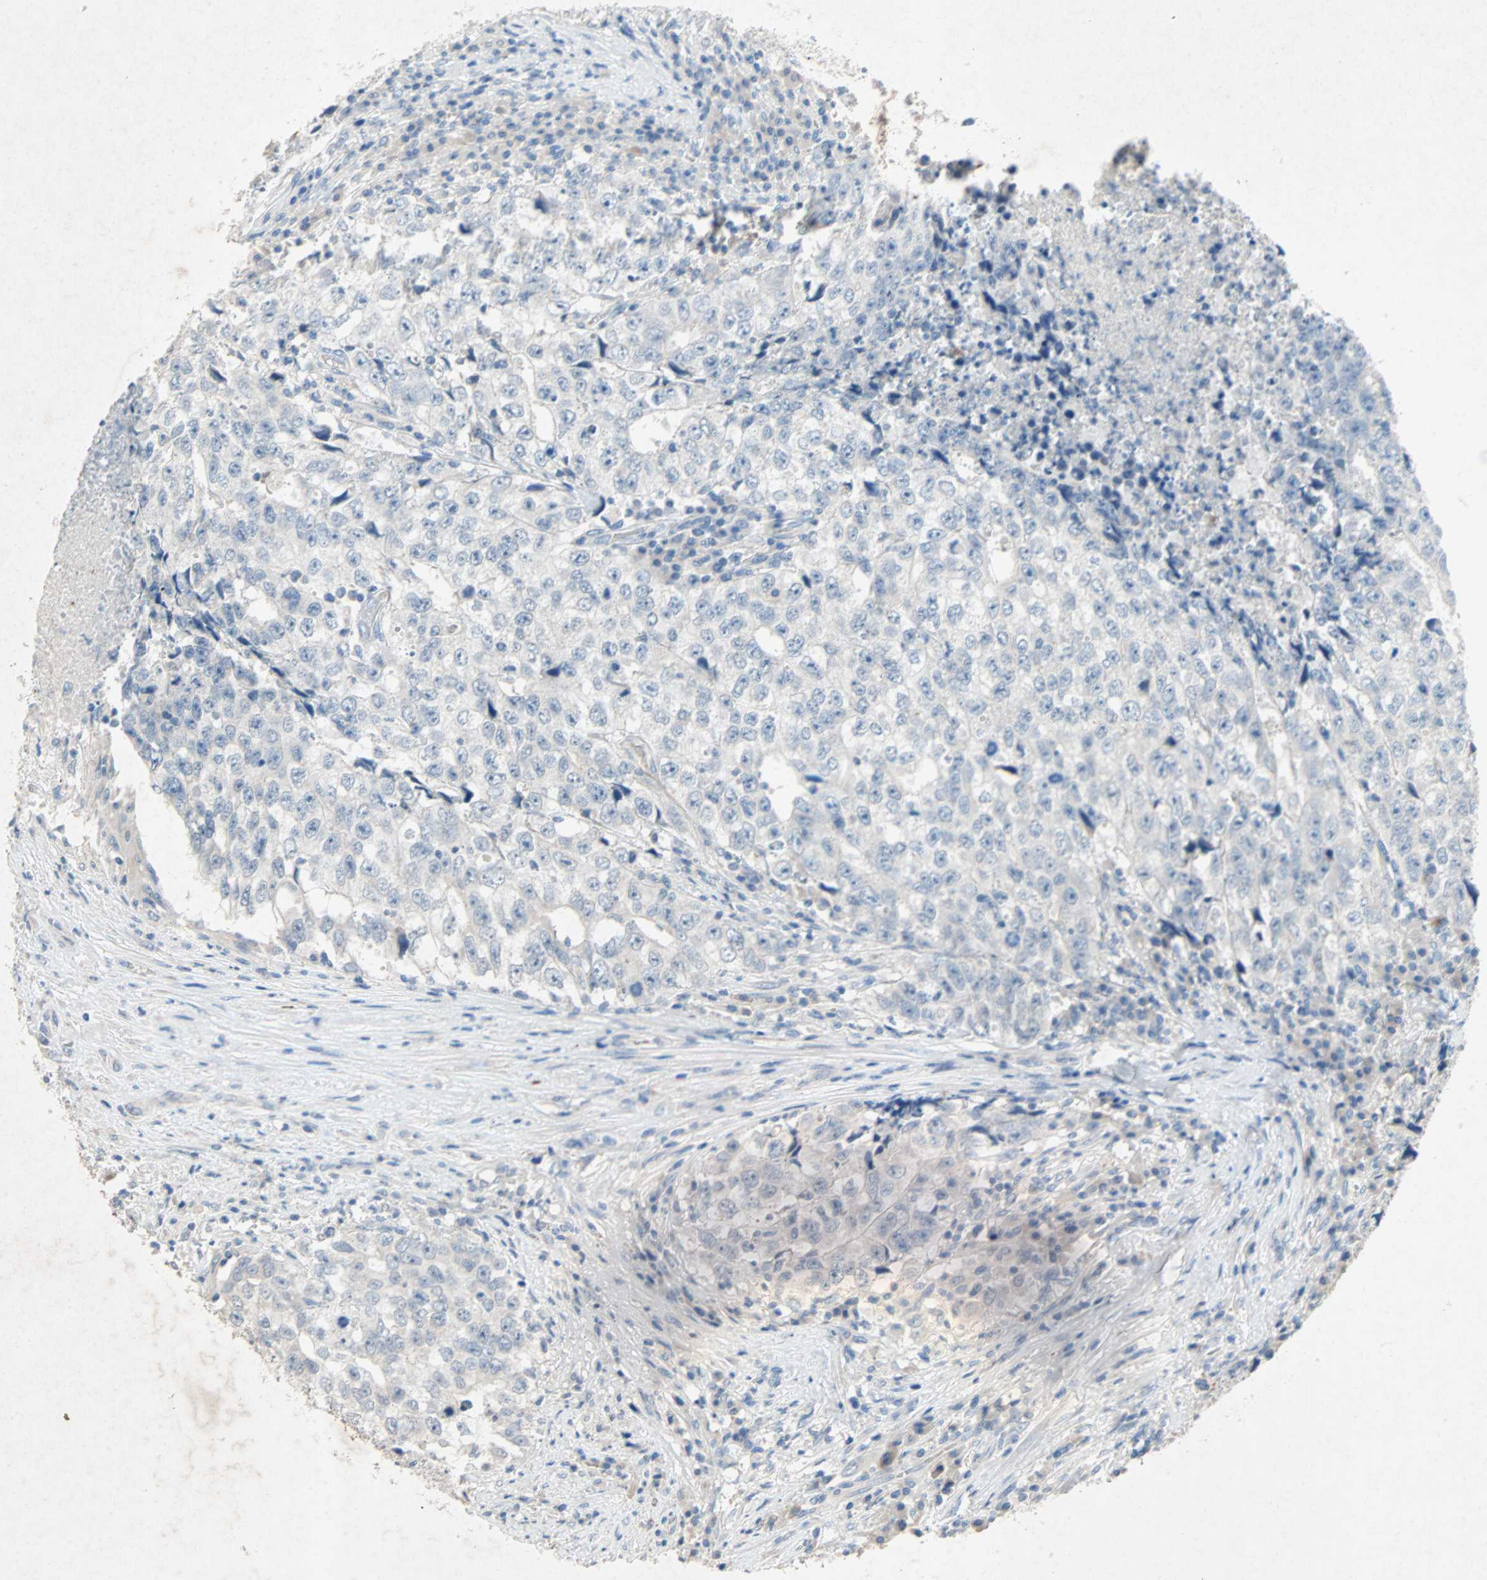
{"staining": {"intensity": "negative", "quantity": "none", "location": "none"}, "tissue": "testis cancer", "cell_type": "Tumor cells", "image_type": "cancer", "snomed": [{"axis": "morphology", "description": "Necrosis, NOS"}, {"axis": "morphology", "description": "Carcinoma, Embryonal, NOS"}, {"axis": "topography", "description": "Testis"}], "caption": "Protein analysis of testis cancer (embryonal carcinoma) displays no significant expression in tumor cells.", "gene": "PCDHB2", "patient": {"sex": "male", "age": 19}}